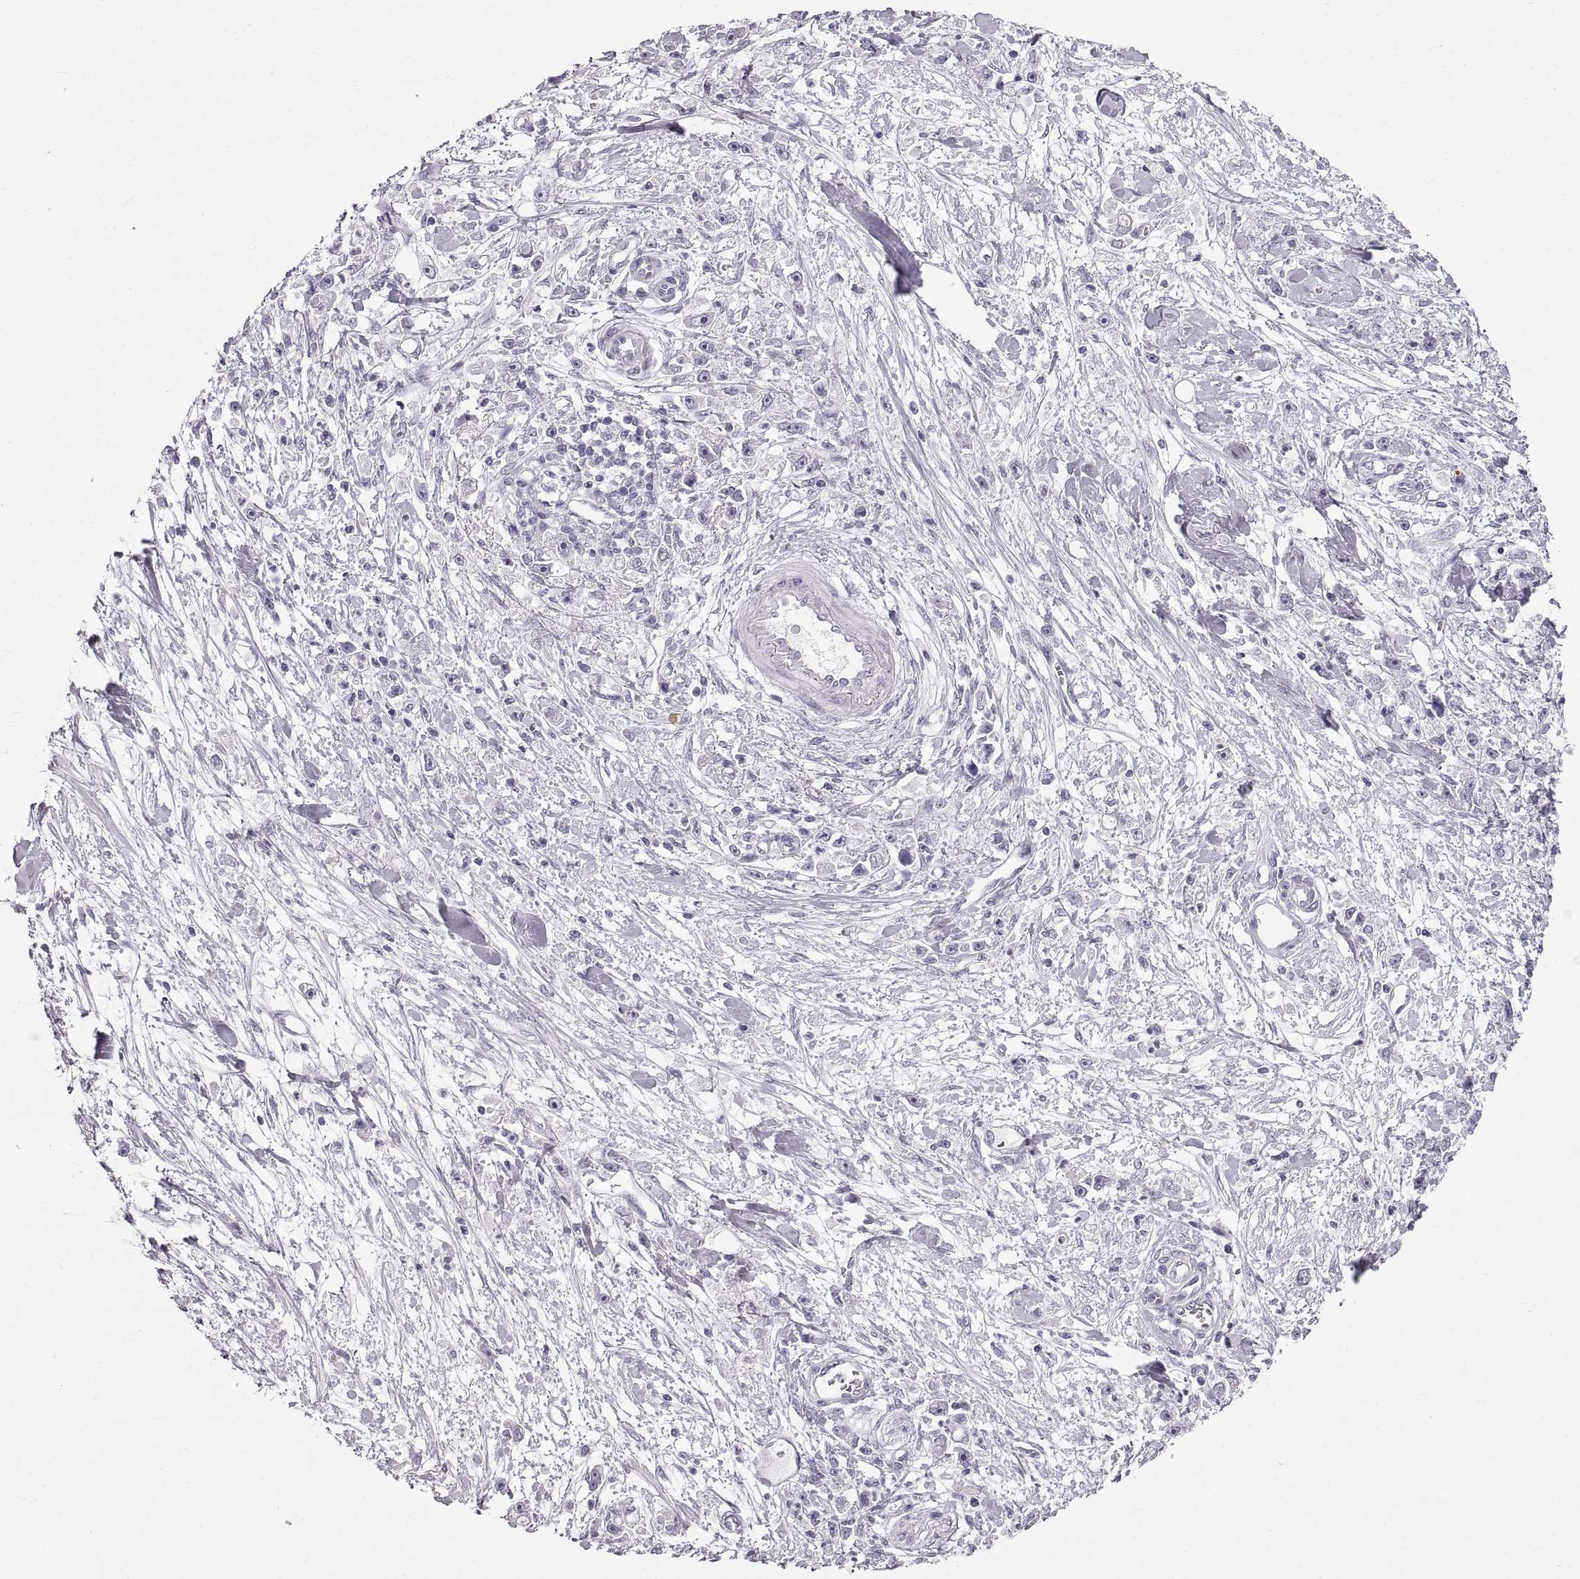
{"staining": {"intensity": "negative", "quantity": "none", "location": "none"}, "tissue": "stomach cancer", "cell_type": "Tumor cells", "image_type": "cancer", "snomed": [{"axis": "morphology", "description": "Adenocarcinoma, NOS"}, {"axis": "topography", "description": "Stomach"}], "caption": "This is an IHC histopathology image of human stomach cancer (adenocarcinoma). There is no staining in tumor cells.", "gene": "WFDC8", "patient": {"sex": "female", "age": 59}}